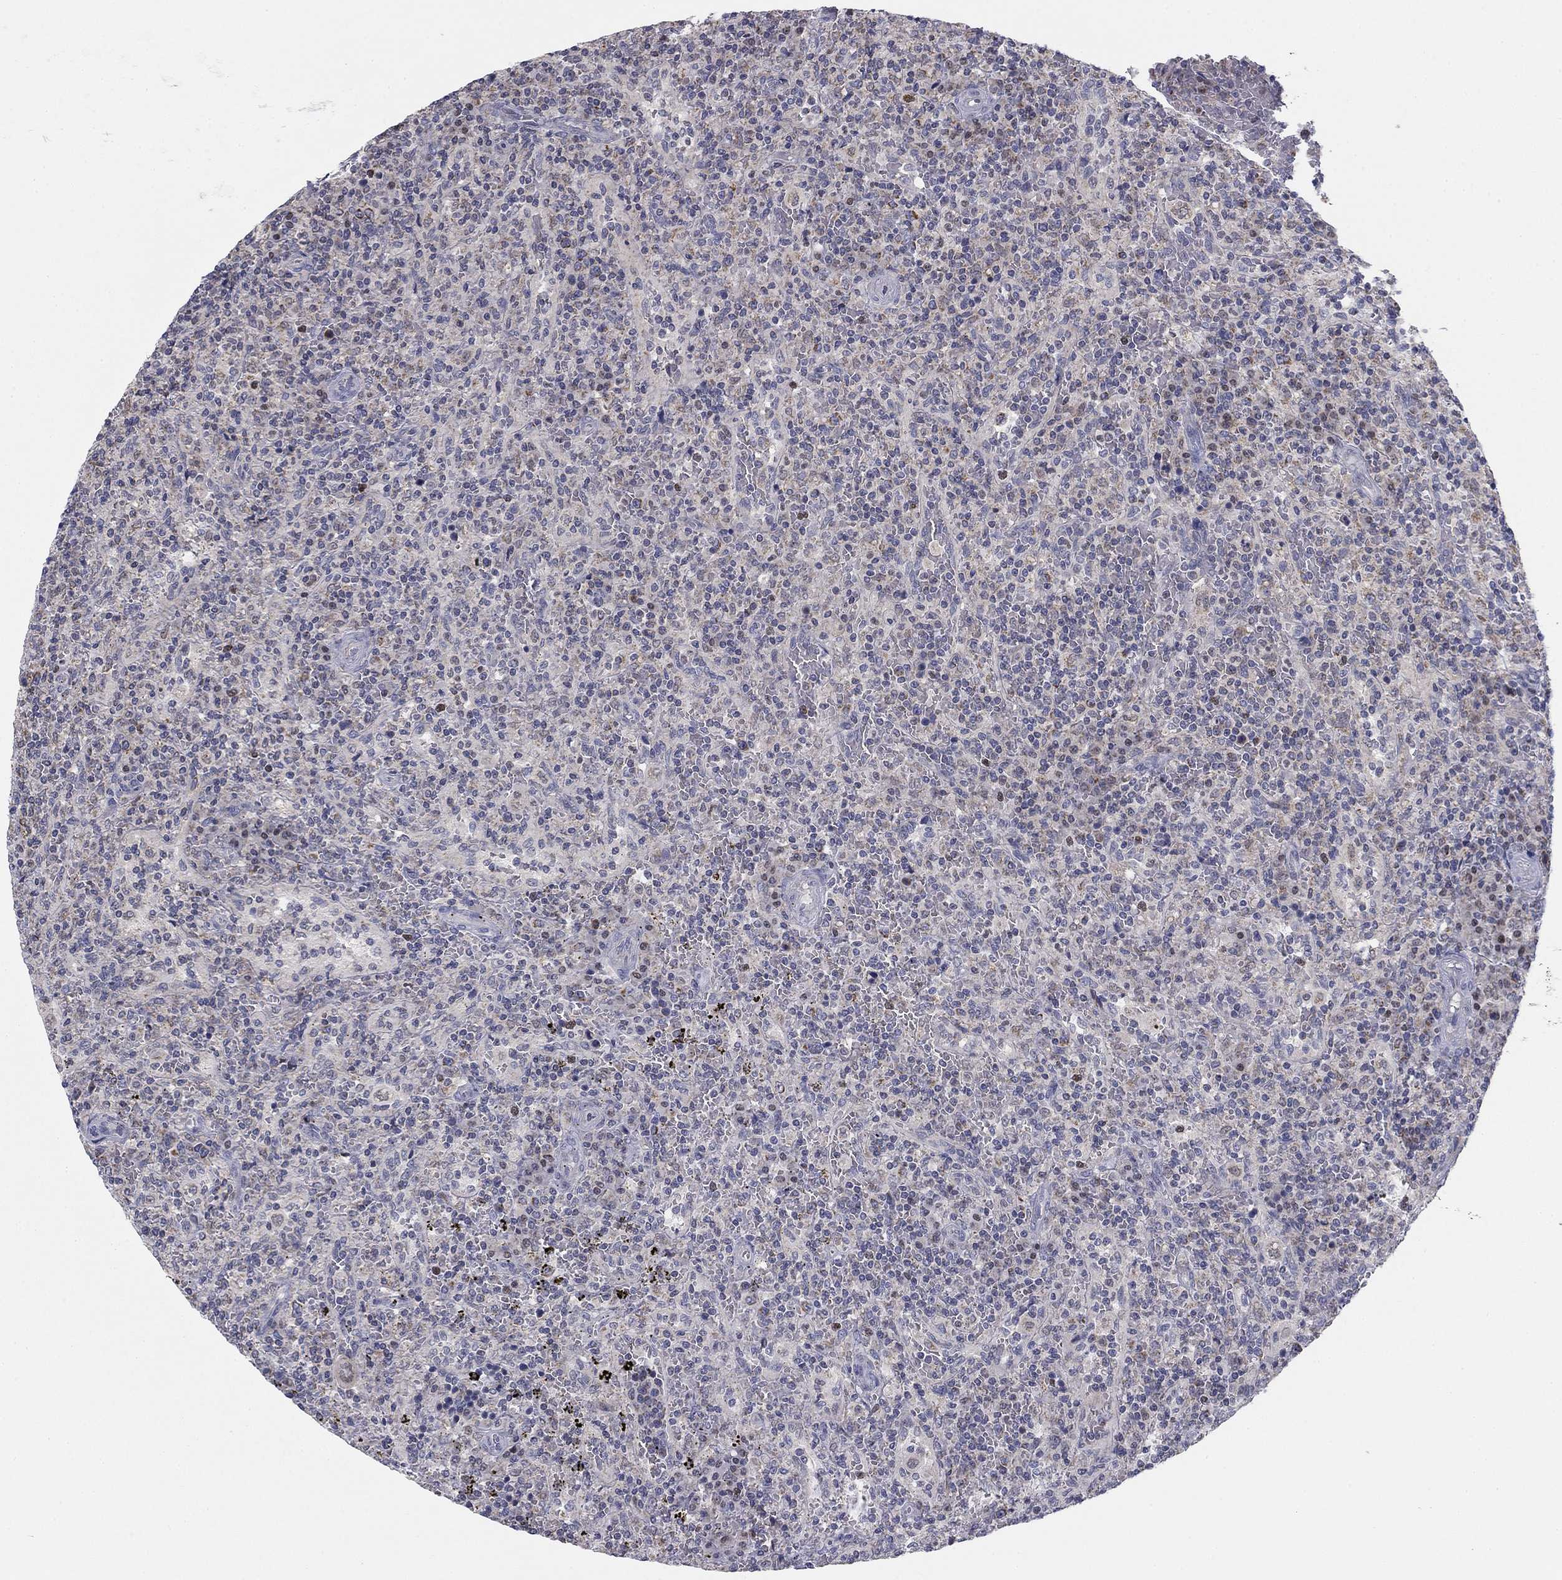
{"staining": {"intensity": "negative", "quantity": "none", "location": "none"}, "tissue": "lymphoma", "cell_type": "Tumor cells", "image_type": "cancer", "snomed": [{"axis": "morphology", "description": "Malignant lymphoma, non-Hodgkin's type, Low grade"}, {"axis": "topography", "description": "Spleen"}], "caption": "Immunohistochemistry of lymphoma demonstrates no expression in tumor cells.", "gene": "SLC2A9", "patient": {"sex": "male", "age": 62}}